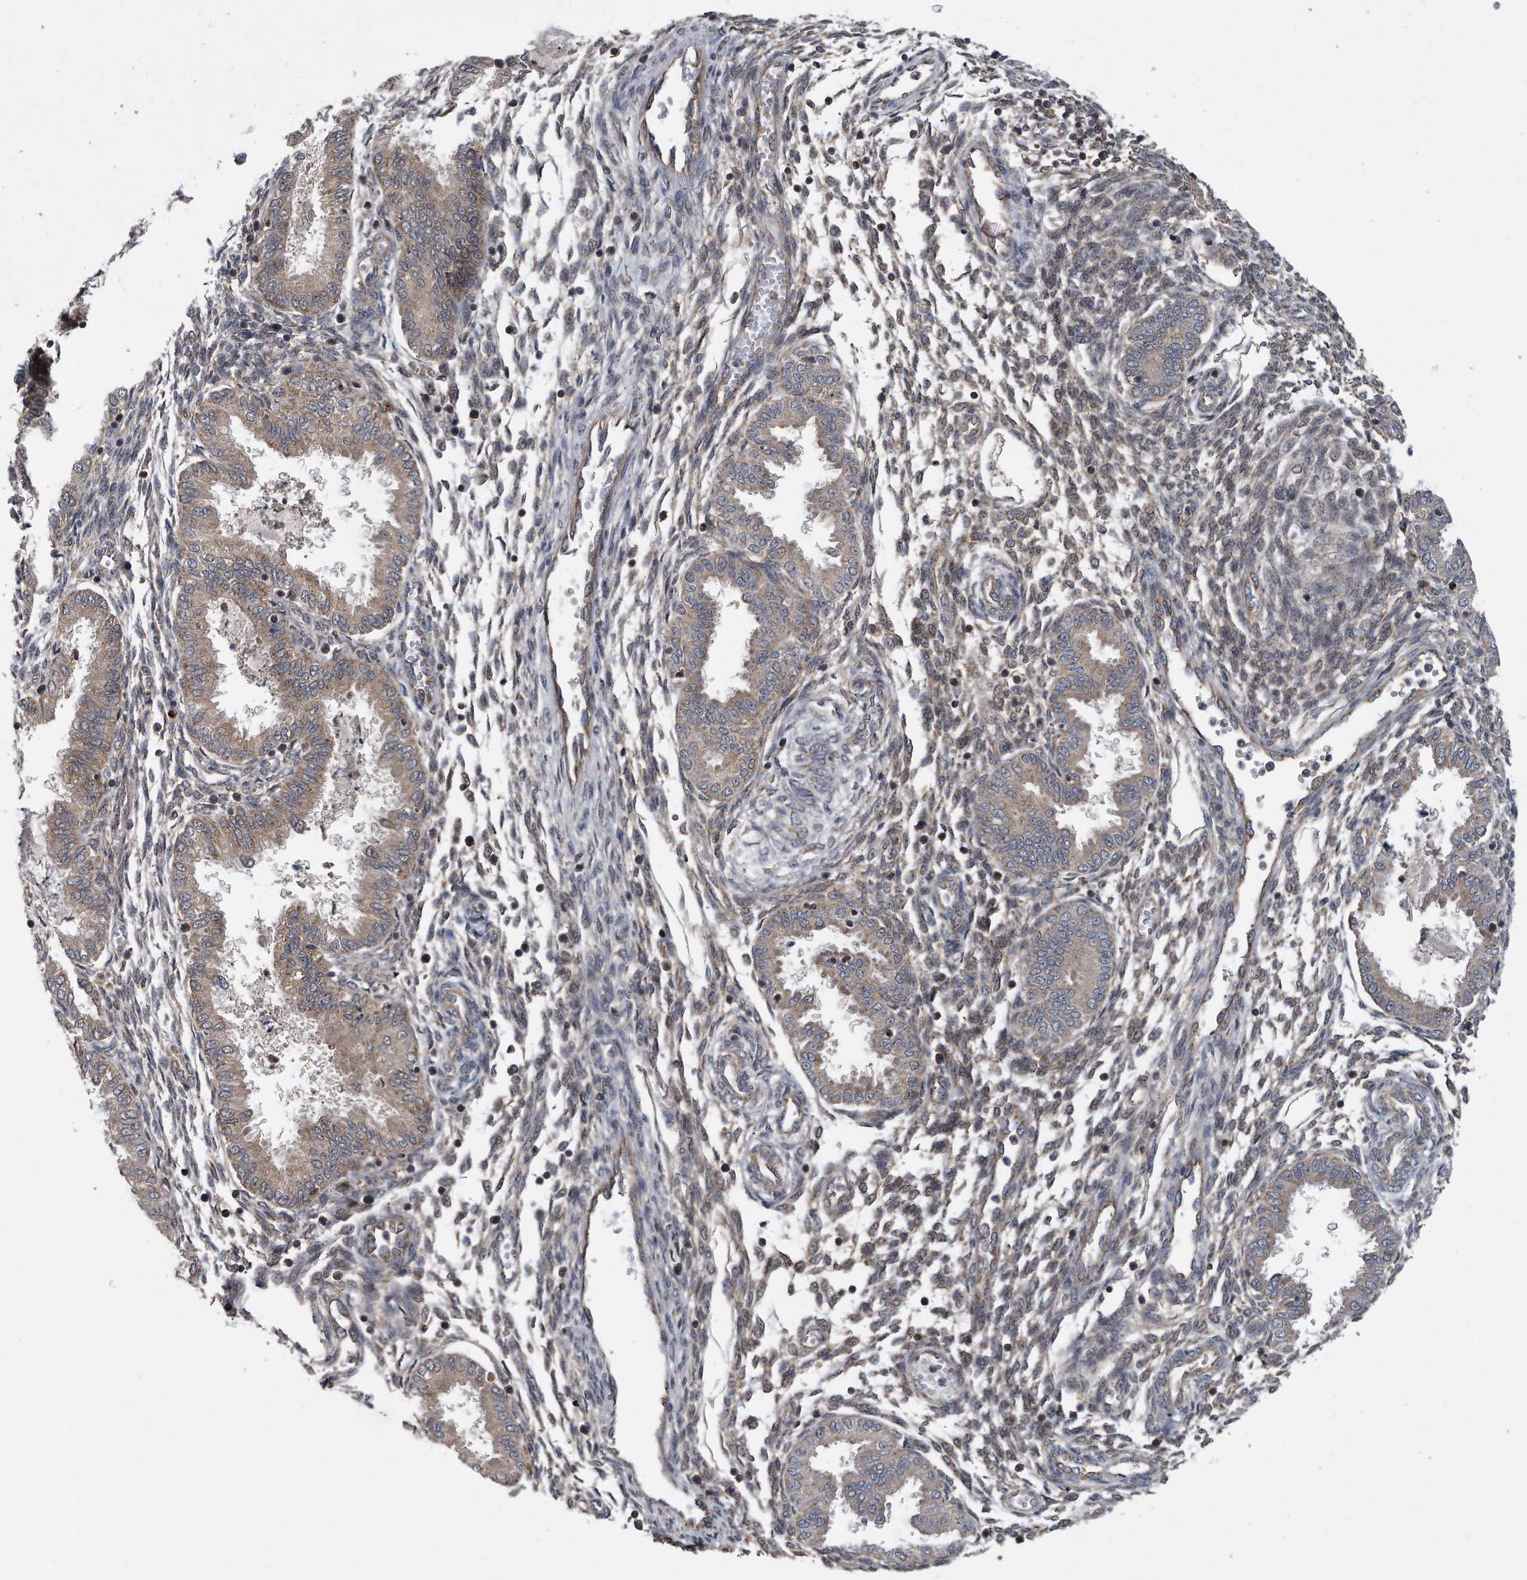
{"staining": {"intensity": "weak", "quantity": "25%-75%", "location": "cytoplasmic/membranous"}, "tissue": "endometrium", "cell_type": "Cells in endometrial stroma", "image_type": "normal", "snomed": [{"axis": "morphology", "description": "Normal tissue, NOS"}, {"axis": "topography", "description": "Endometrium"}], "caption": "A high-resolution image shows immunohistochemistry (IHC) staining of benign endometrium, which demonstrates weak cytoplasmic/membranous staining in approximately 25%-75% of cells in endometrial stroma. Immunohistochemistry (ihc) stains the protein in brown and the nuclei are stained blue.", "gene": "ALPK2", "patient": {"sex": "female", "age": 33}}